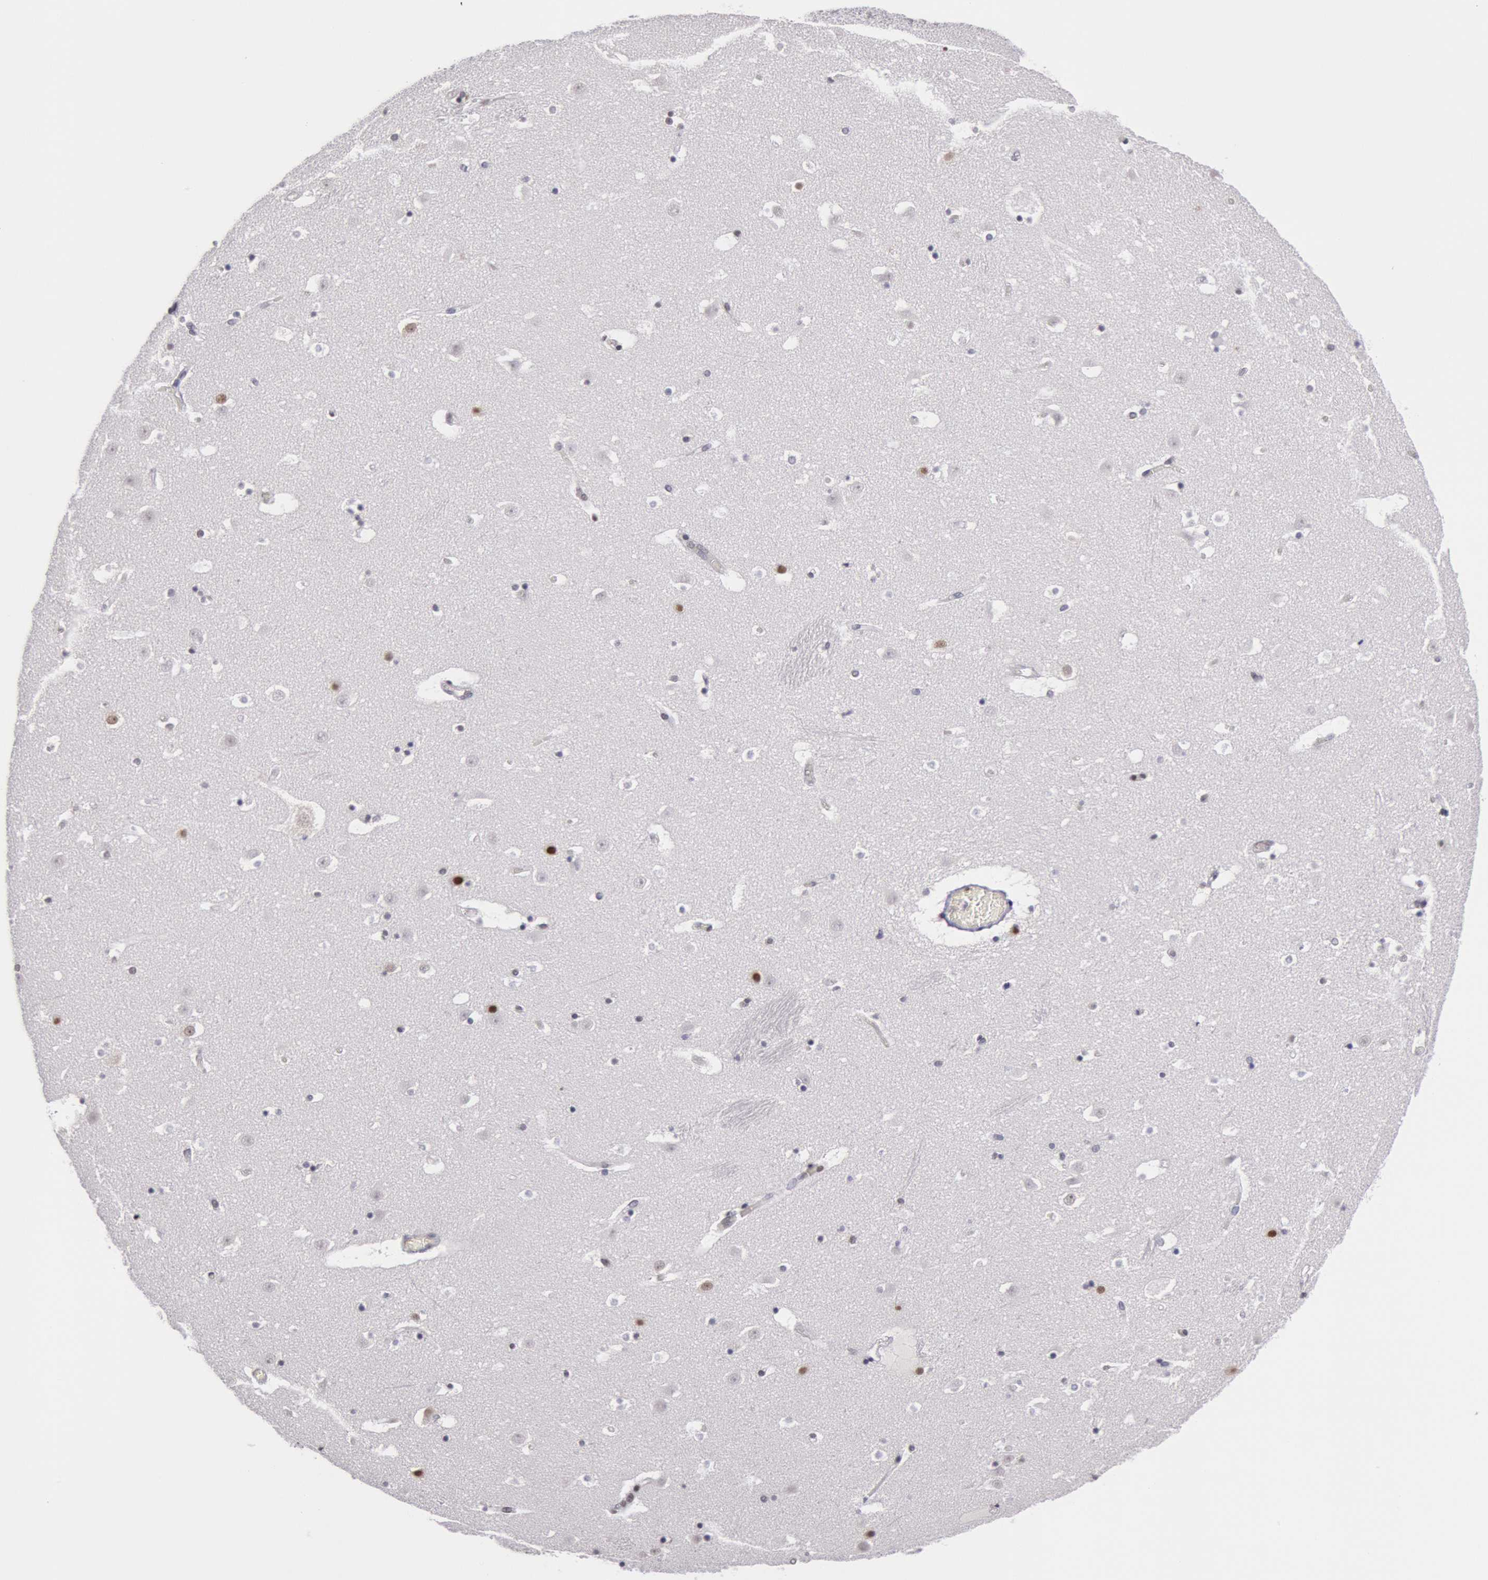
{"staining": {"intensity": "moderate", "quantity": "25%-75%", "location": "nuclear"}, "tissue": "caudate", "cell_type": "Glial cells", "image_type": "normal", "snomed": [{"axis": "morphology", "description": "Normal tissue, NOS"}, {"axis": "topography", "description": "Lateral ventricle wall"}], "caption": "An IHC histopathology image of normal tissue is shown. Protein staining in brown labels moderate nuclear positivity in caudate within glial cells.", "gene": "NKAP", "patient": {"sex": "male", "age": 45}}